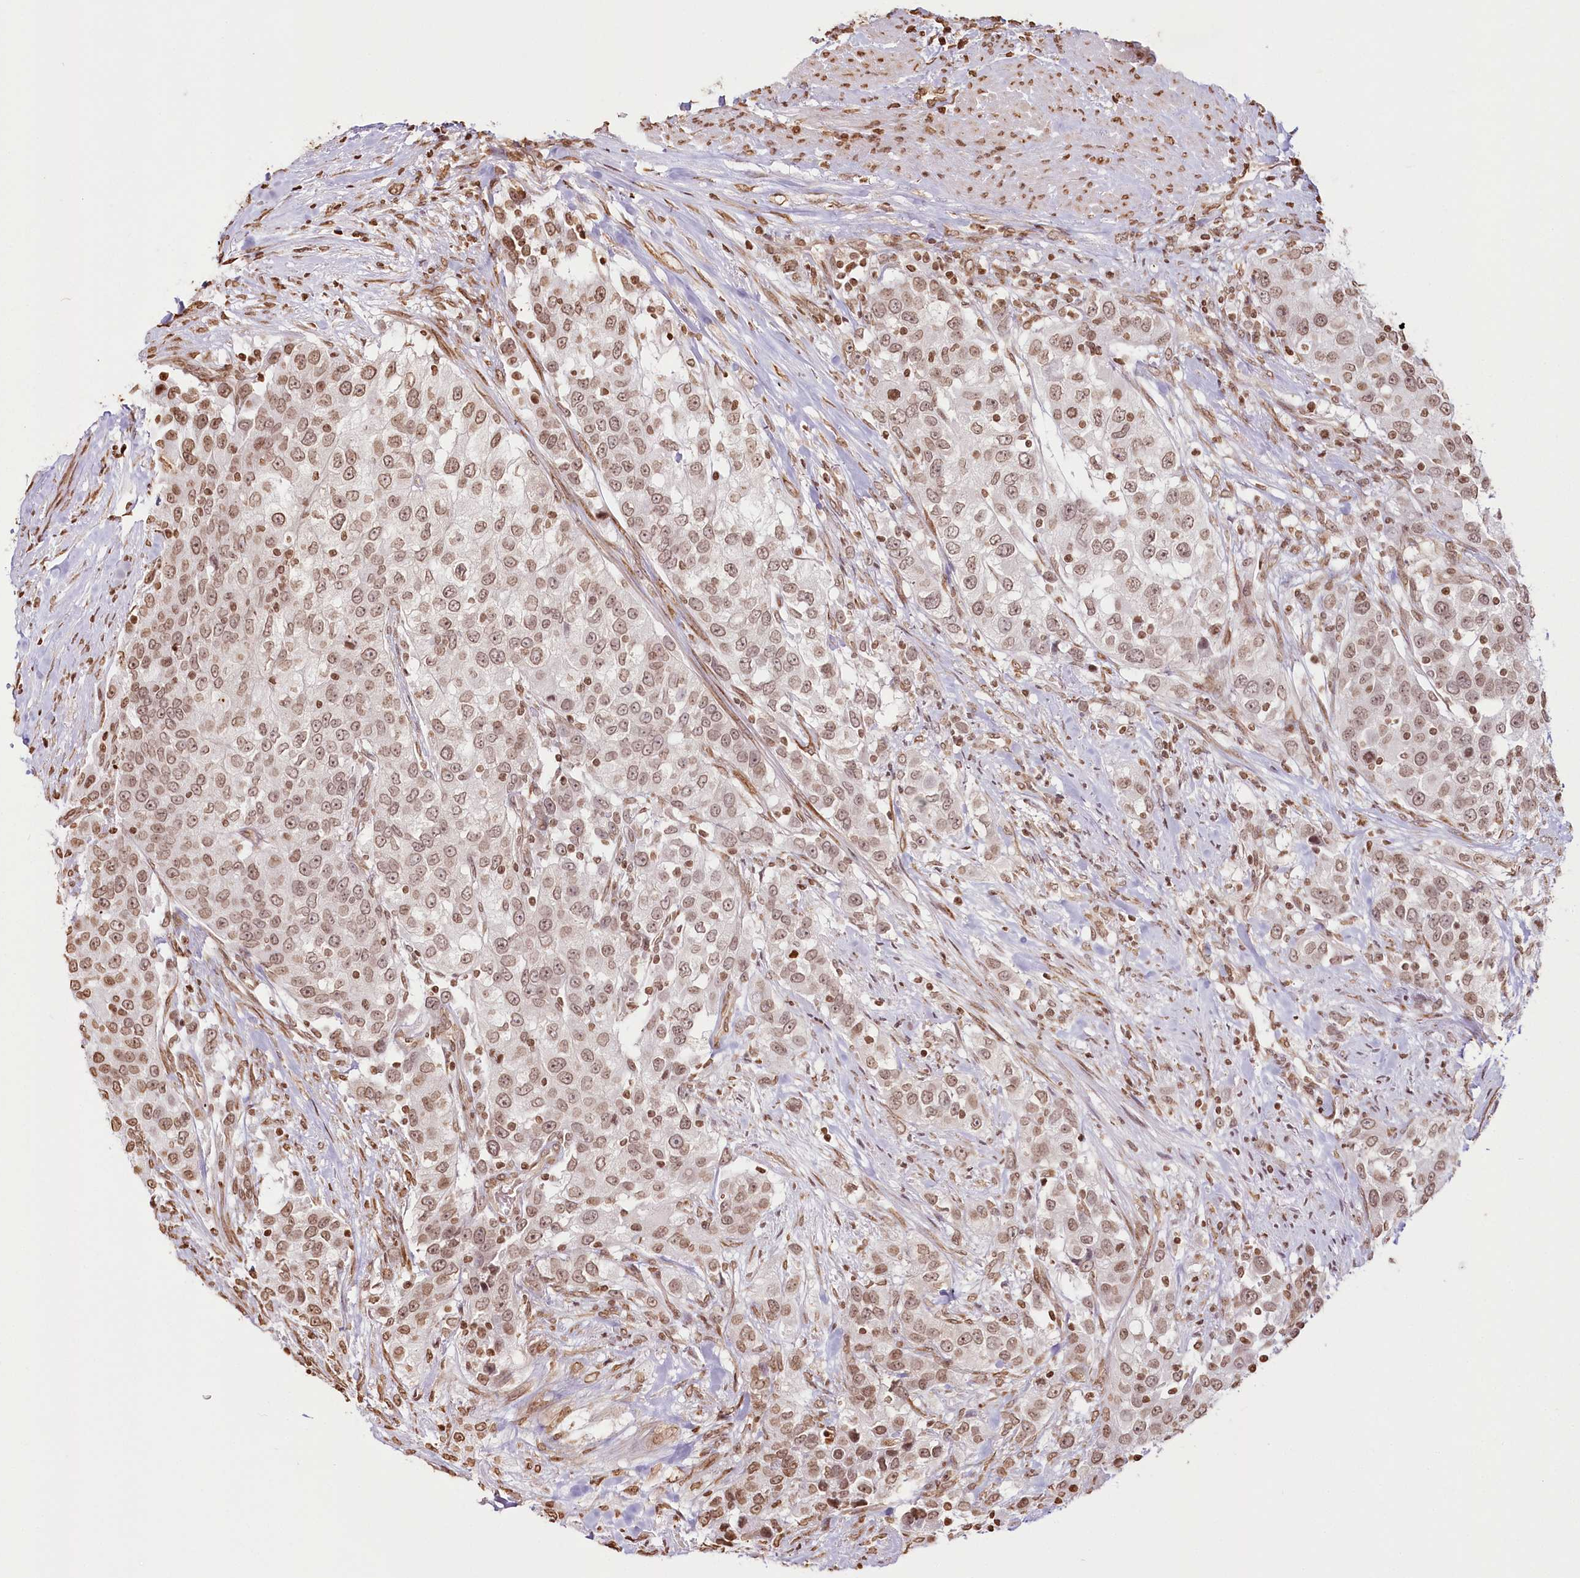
{"staining": {"intensity": "moderate", "quantity": ">75%", "location": "nuclear"}, "tissue": "urothelial cancer", "cell_type": "Tumor cells", "image_type": "cancer", "snomed": [{"axis": "morphology", "description": "Urothelial carcinoma, High grade"}, {"axis": "topography", "description": "Urinary bladder"}], "caption": "An immunohistochemistry (IHC) micrograph of neoplastic tissue is shown. Protein staining in brown shows moderate nuclear positivity in urothelial carcinoma (high-grade) within tumor cells. (DAB (3,3'-diaminobenzidine) = brown stain, brightfield microscopy at high magnification).", "gene": "FAM13A", "patient": {"sex": "female", "age": 80}}